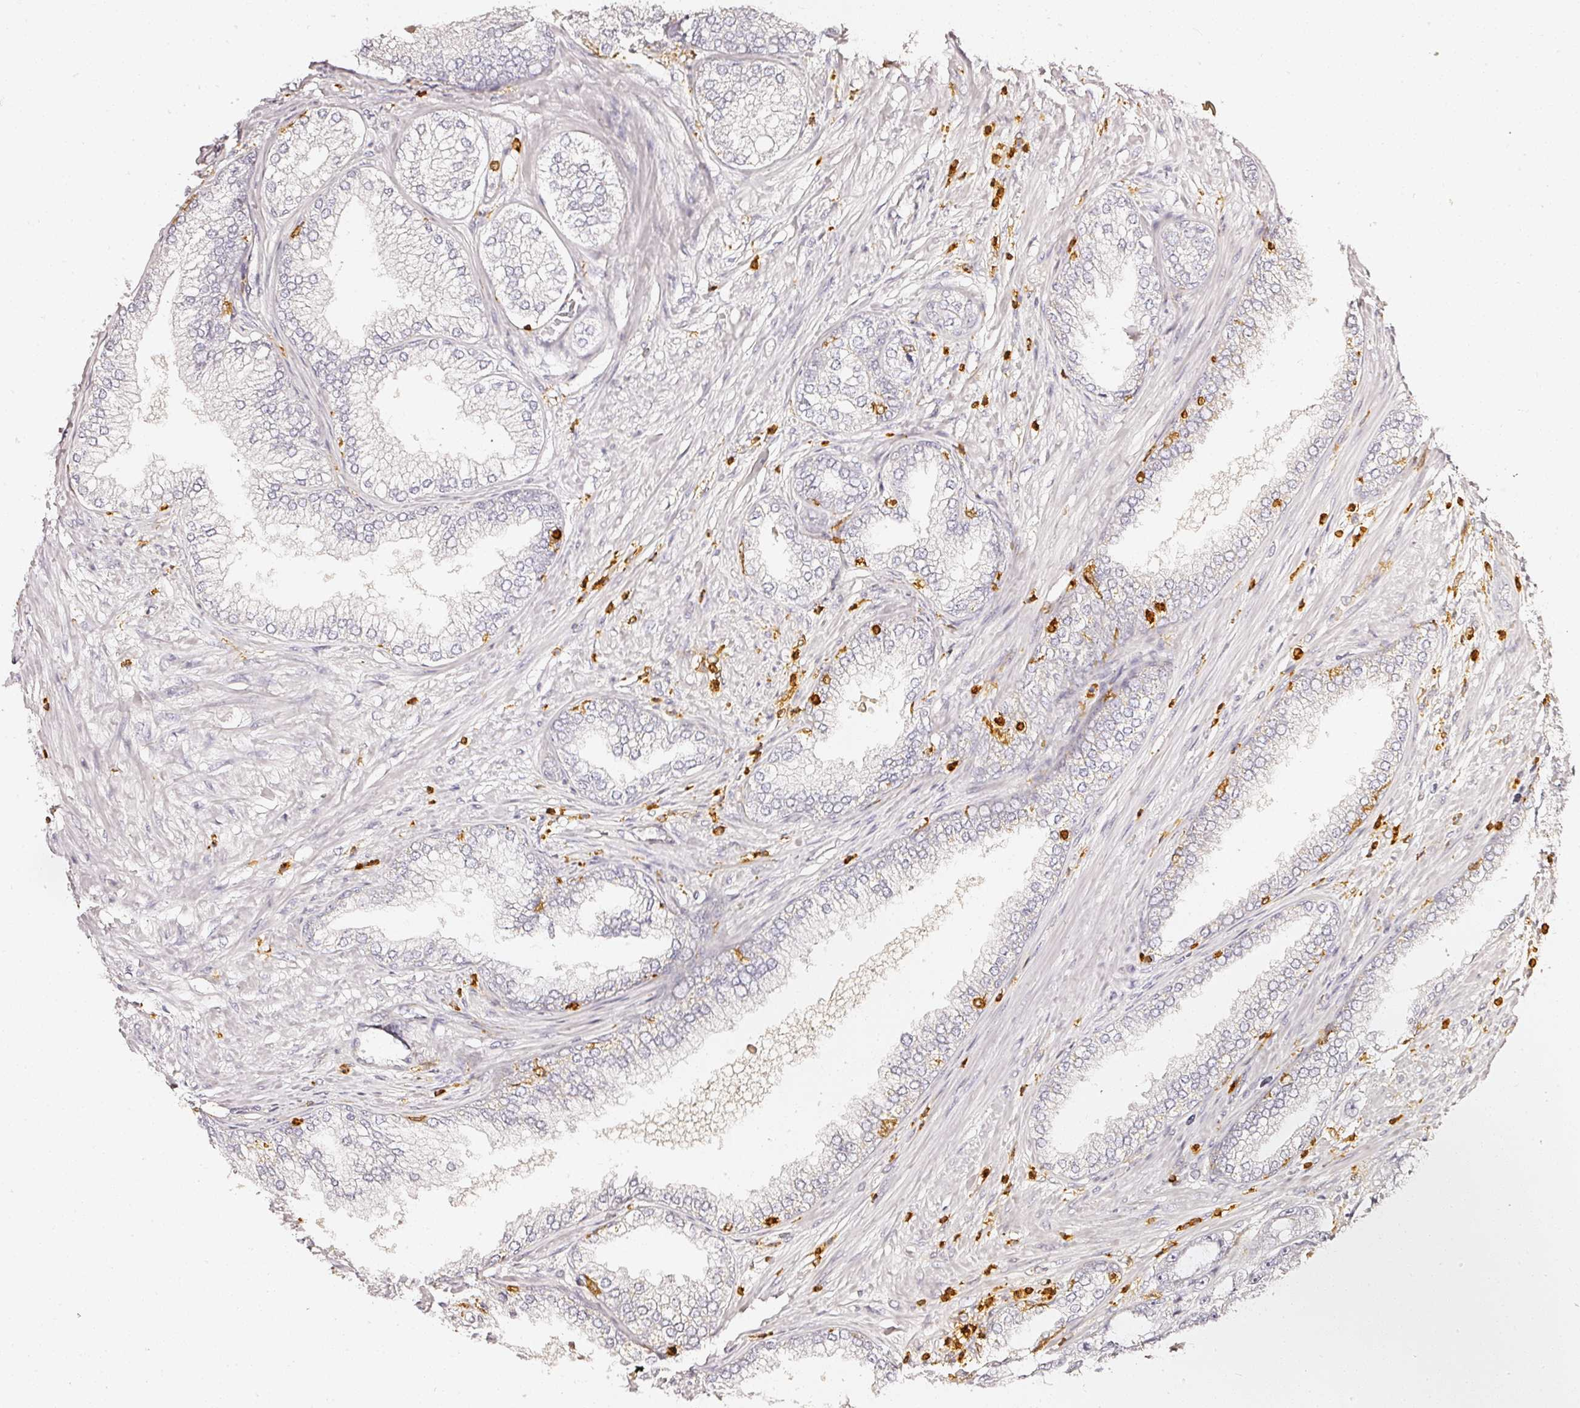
{"staining": {"intensity": "negative", "quantity": "none", "location": "none"}, "tissue": "prostate cancer", "cell_type": "Tumor cells", "image_type": "cancer", "snomed": [{"axis": "morphology", "description": "Adenocarcinoma, High grade"}, {"axis": "topography", "description": "Prostate"}], "caption": "DAB immunohistochemical staining of prostate cancer reveals no significant expression in tumor cells. (Immunohistochemistry, brightfield microscopy, high magnification).", "gene": "EVL", "patient": {"sex": "male", "age": 71}}